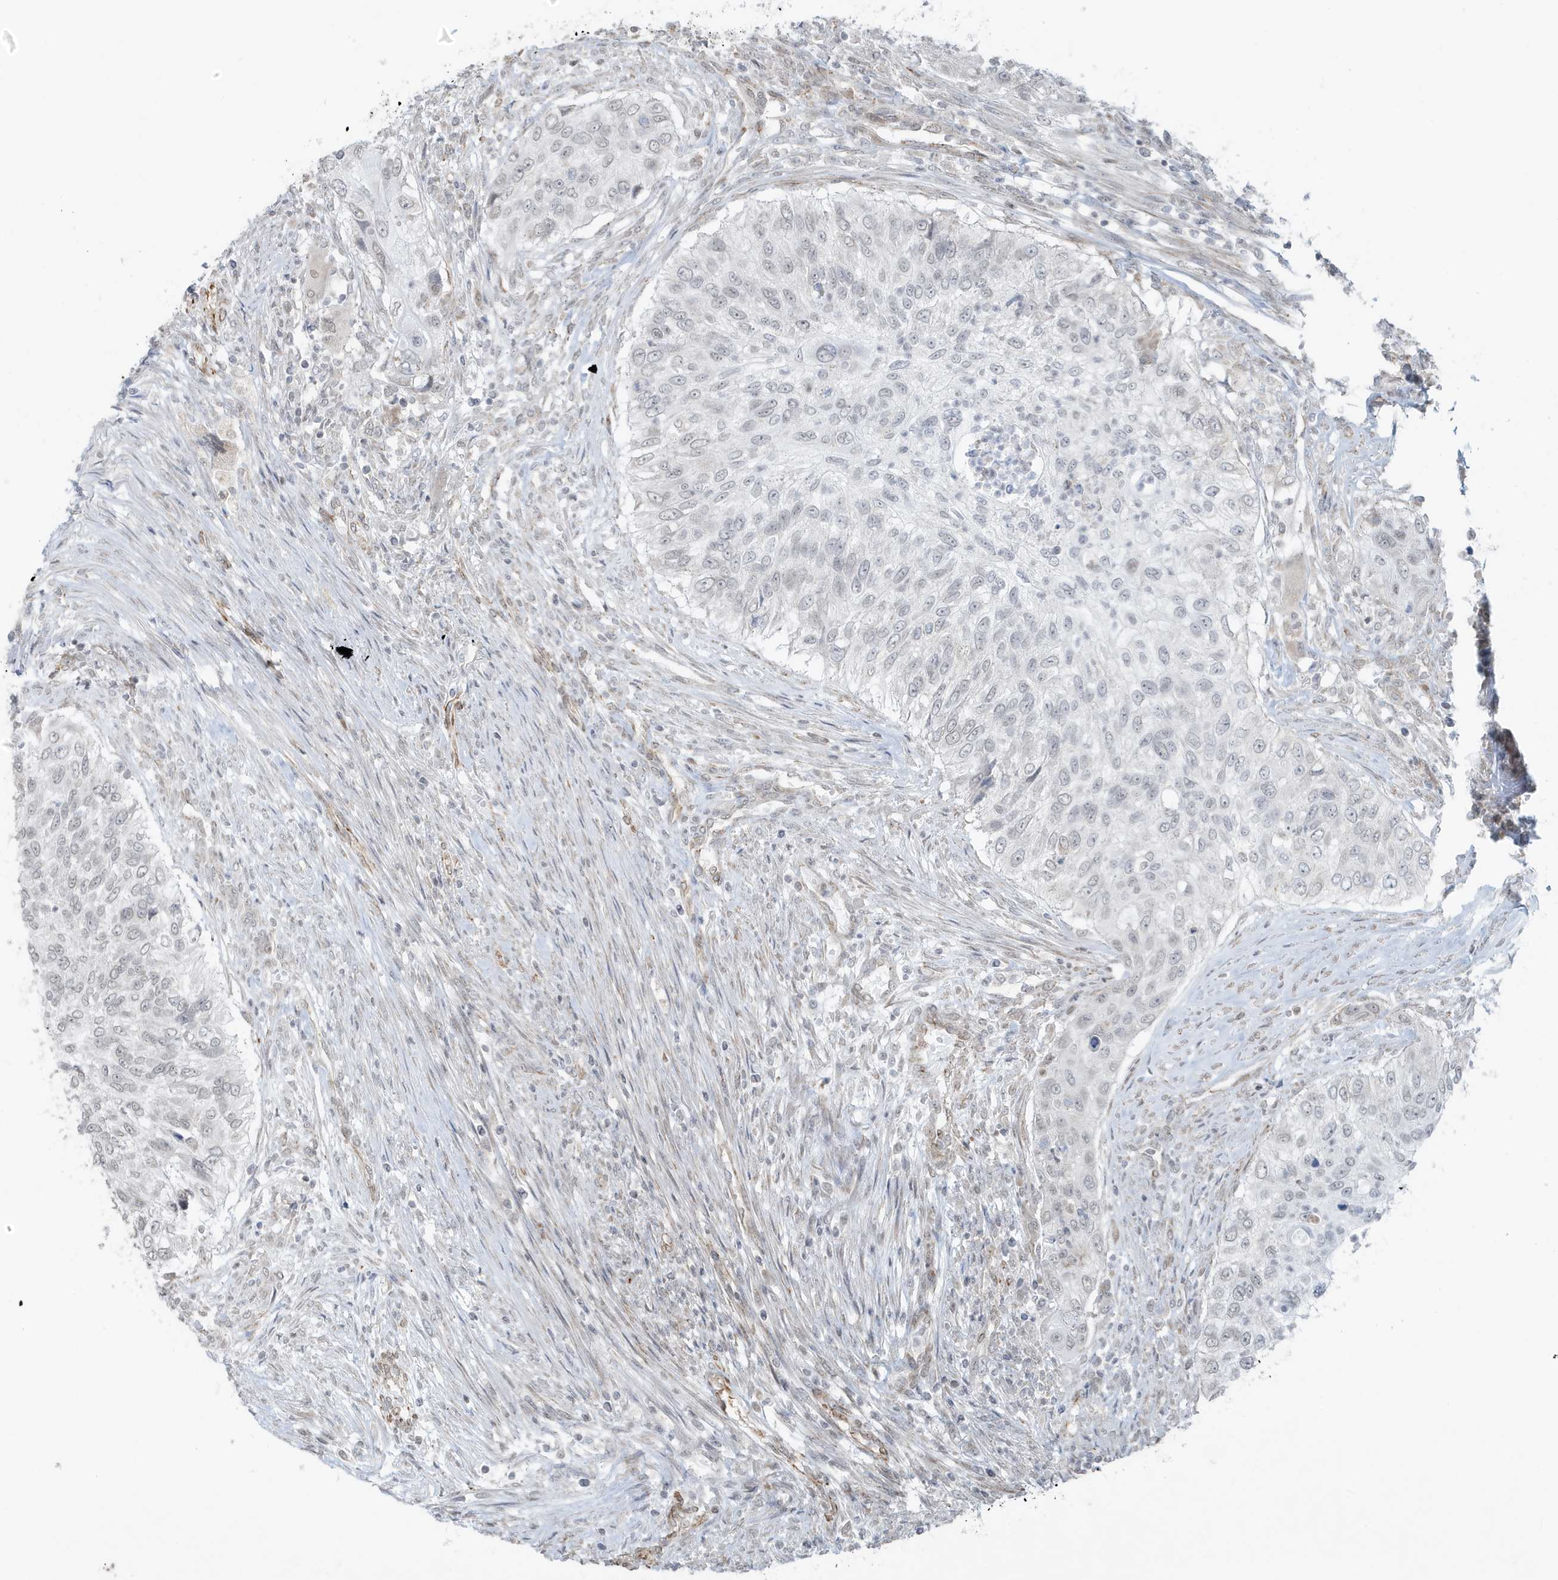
{"staining": {"intensity": "negative", "quantity": "none", "location": "none"}, "tissue": "urothelial cancer", "cell_type": "Tumor cells", "image_type": "cancer", "snomed": [{"axis": "morphology", "description": "Urothelial carcinoma, High grade"}, {"axis": "topography", "description": "Urinary bladder"}], "caption": "IHC micrograph of human urothelial cancer stained for a protein (brown), which exhibits no positivity in tumor cells.", "gene": "CHCHD4", "patient": {"sex": "female", "age": 60}}